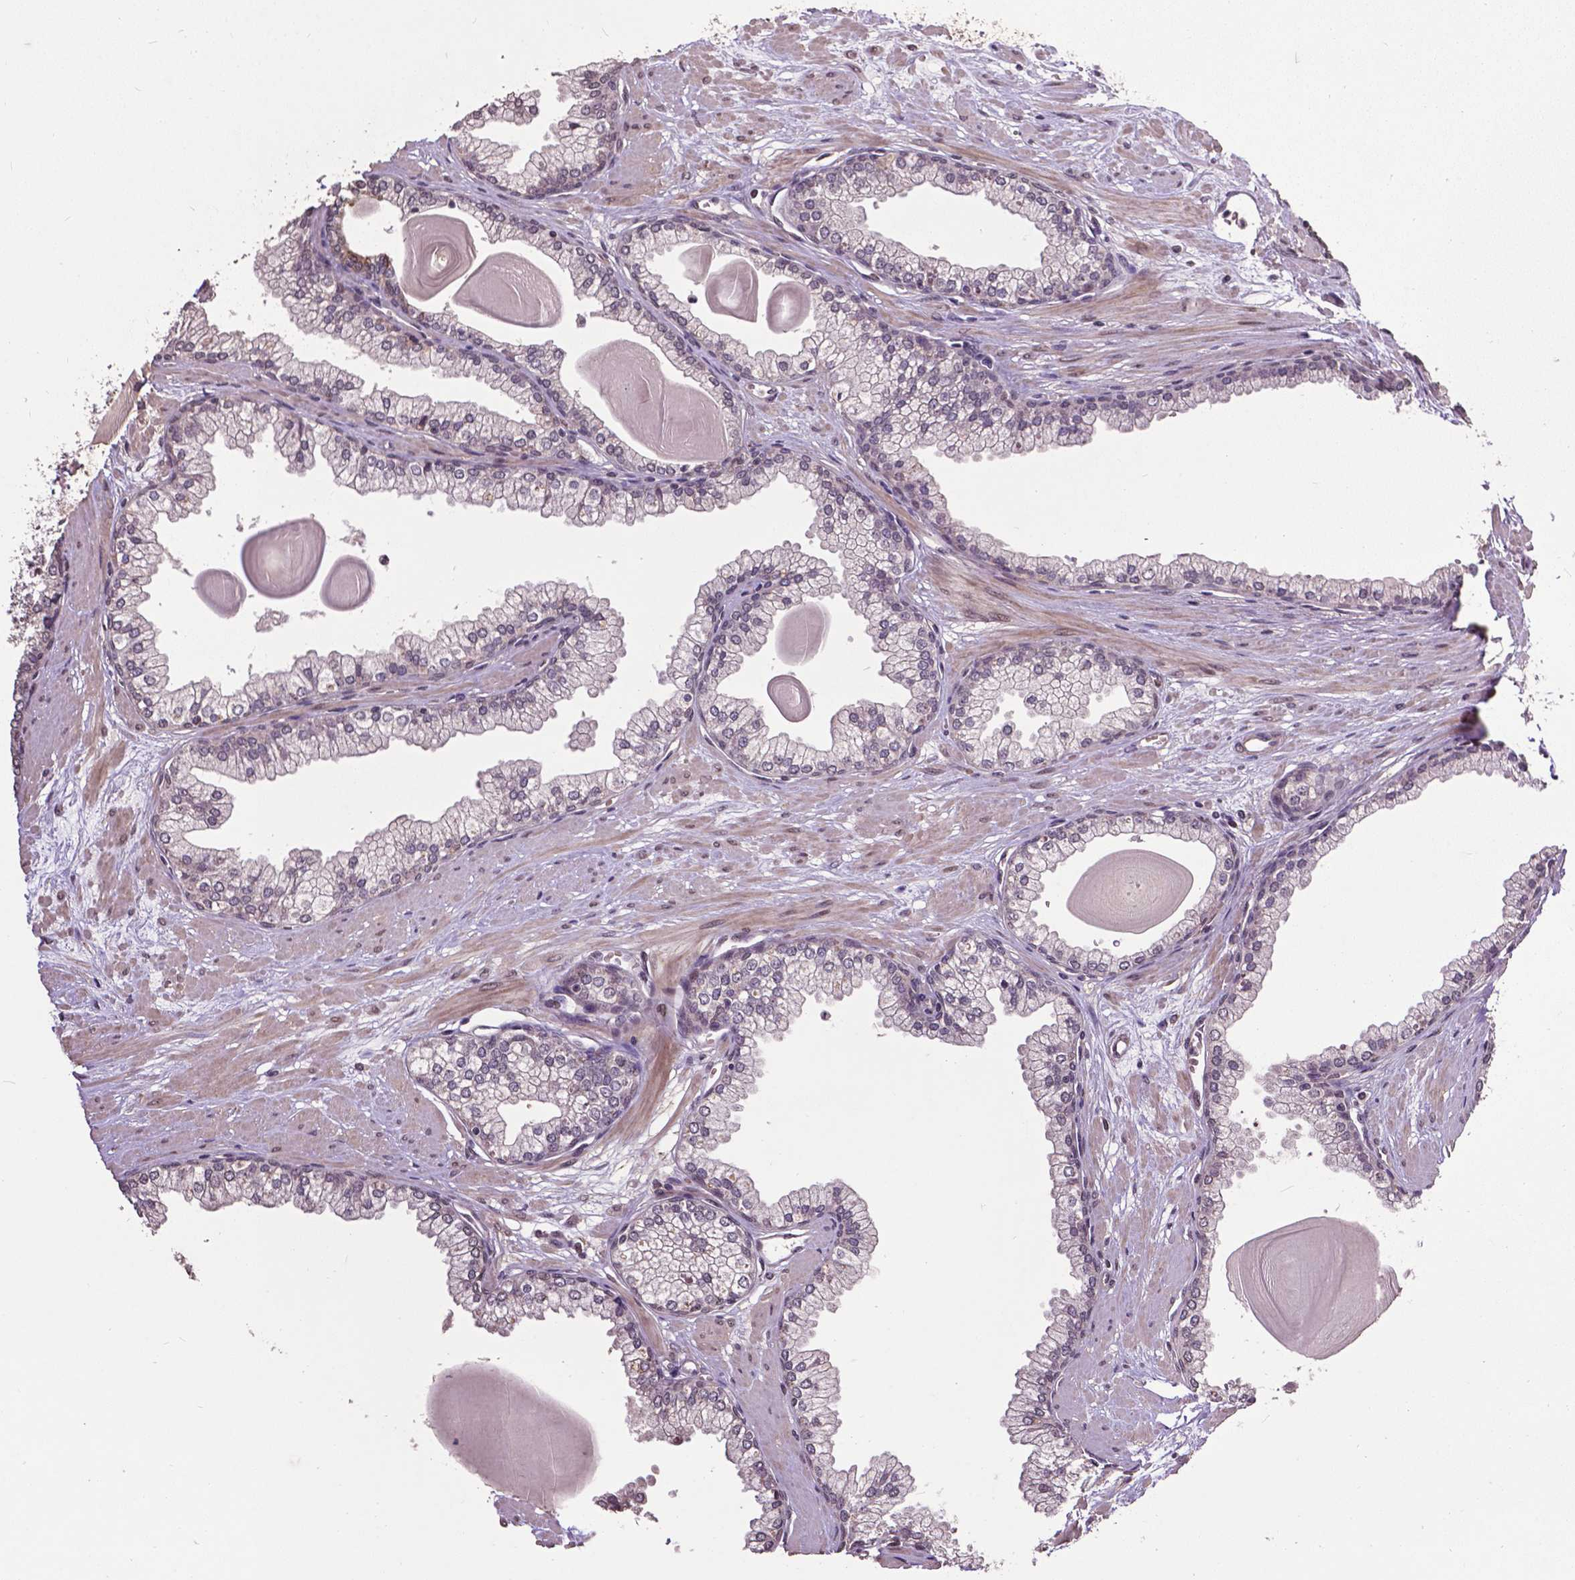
{"staining": {"intensity": "weak", "quantity": "<25%", "location": "cytoplasmic/membranous"}, "tissue": "prostate", "cell_type": "Glandular cells", "image_type": "normal", "snomed": [{"axis": "morphology", "description": "Normal tissue, NOS"}, {"axis": "topography", "description": "Prostate"}, {"axis": "topography", "description": "Peripheral nerve tissue"}], "caption": "This is a photomicrograph of immunohistochemistry (IHC) staining of unremarkable prostate, which shows no expression in glandular cells. (Stains: DAB immunohistochemistry (IHC) with hematoxylin counter stain, Microscopy: brightfield microscopy at high magnification).", "gene": "GLRA2", "patient": {"sex": "male", "age": 61}}